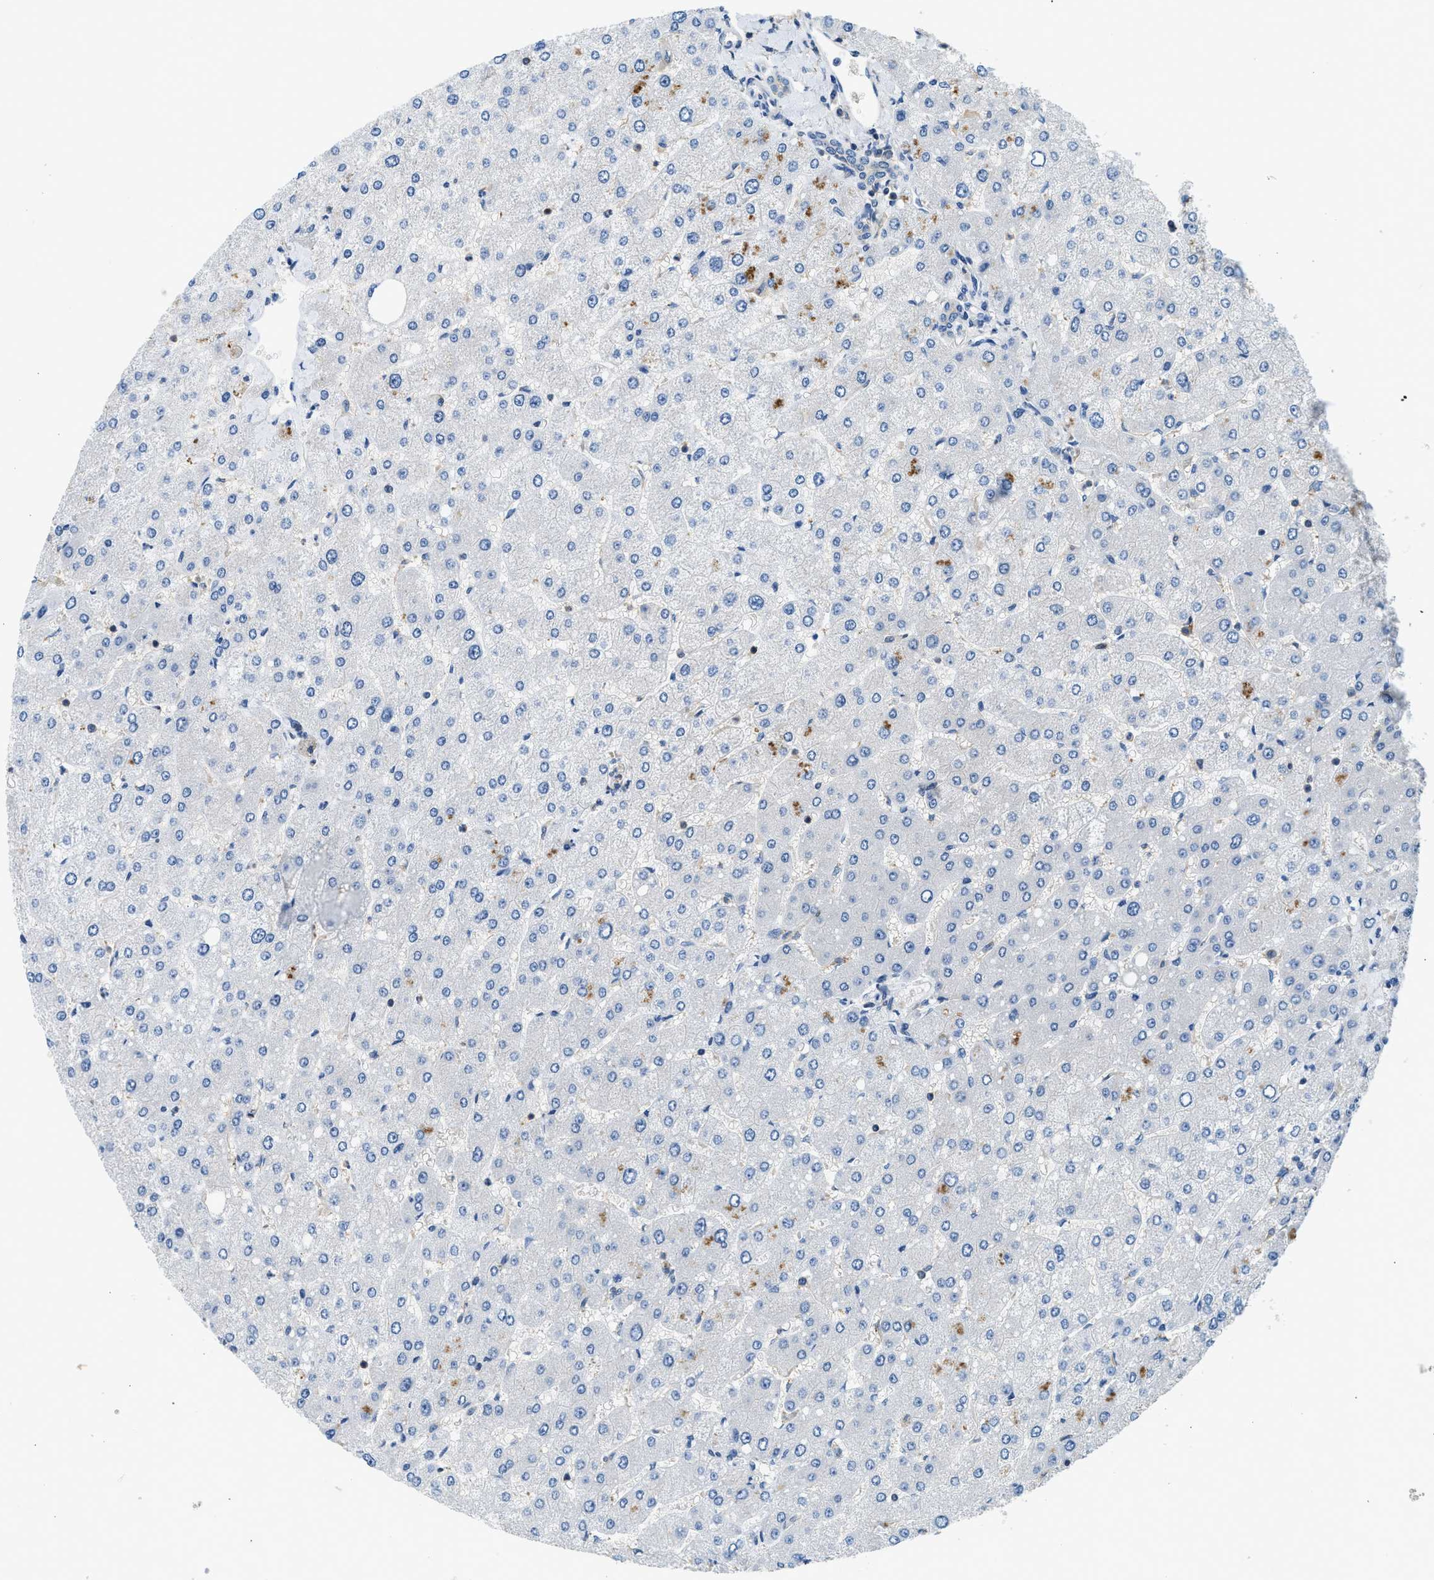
{"staining": {"intensity": "negative", "quantity": "none", "location": "none"}, "tissue": "liver", "cell_type": "Cholangiocytes", "image_type": "normal", "snomed": [{"axis": "morphology", "description": "Normal tissue, NOS"}, {"axis": "topography", "description": "Liver"}], "caption": "Immunohistochemistry histopathology image of normal liver stained for a protein (brown), which exhibits no expression in cholangiocytes.", "gene": "MTMR1", "patient": {"sex": "male", "age": 55}}